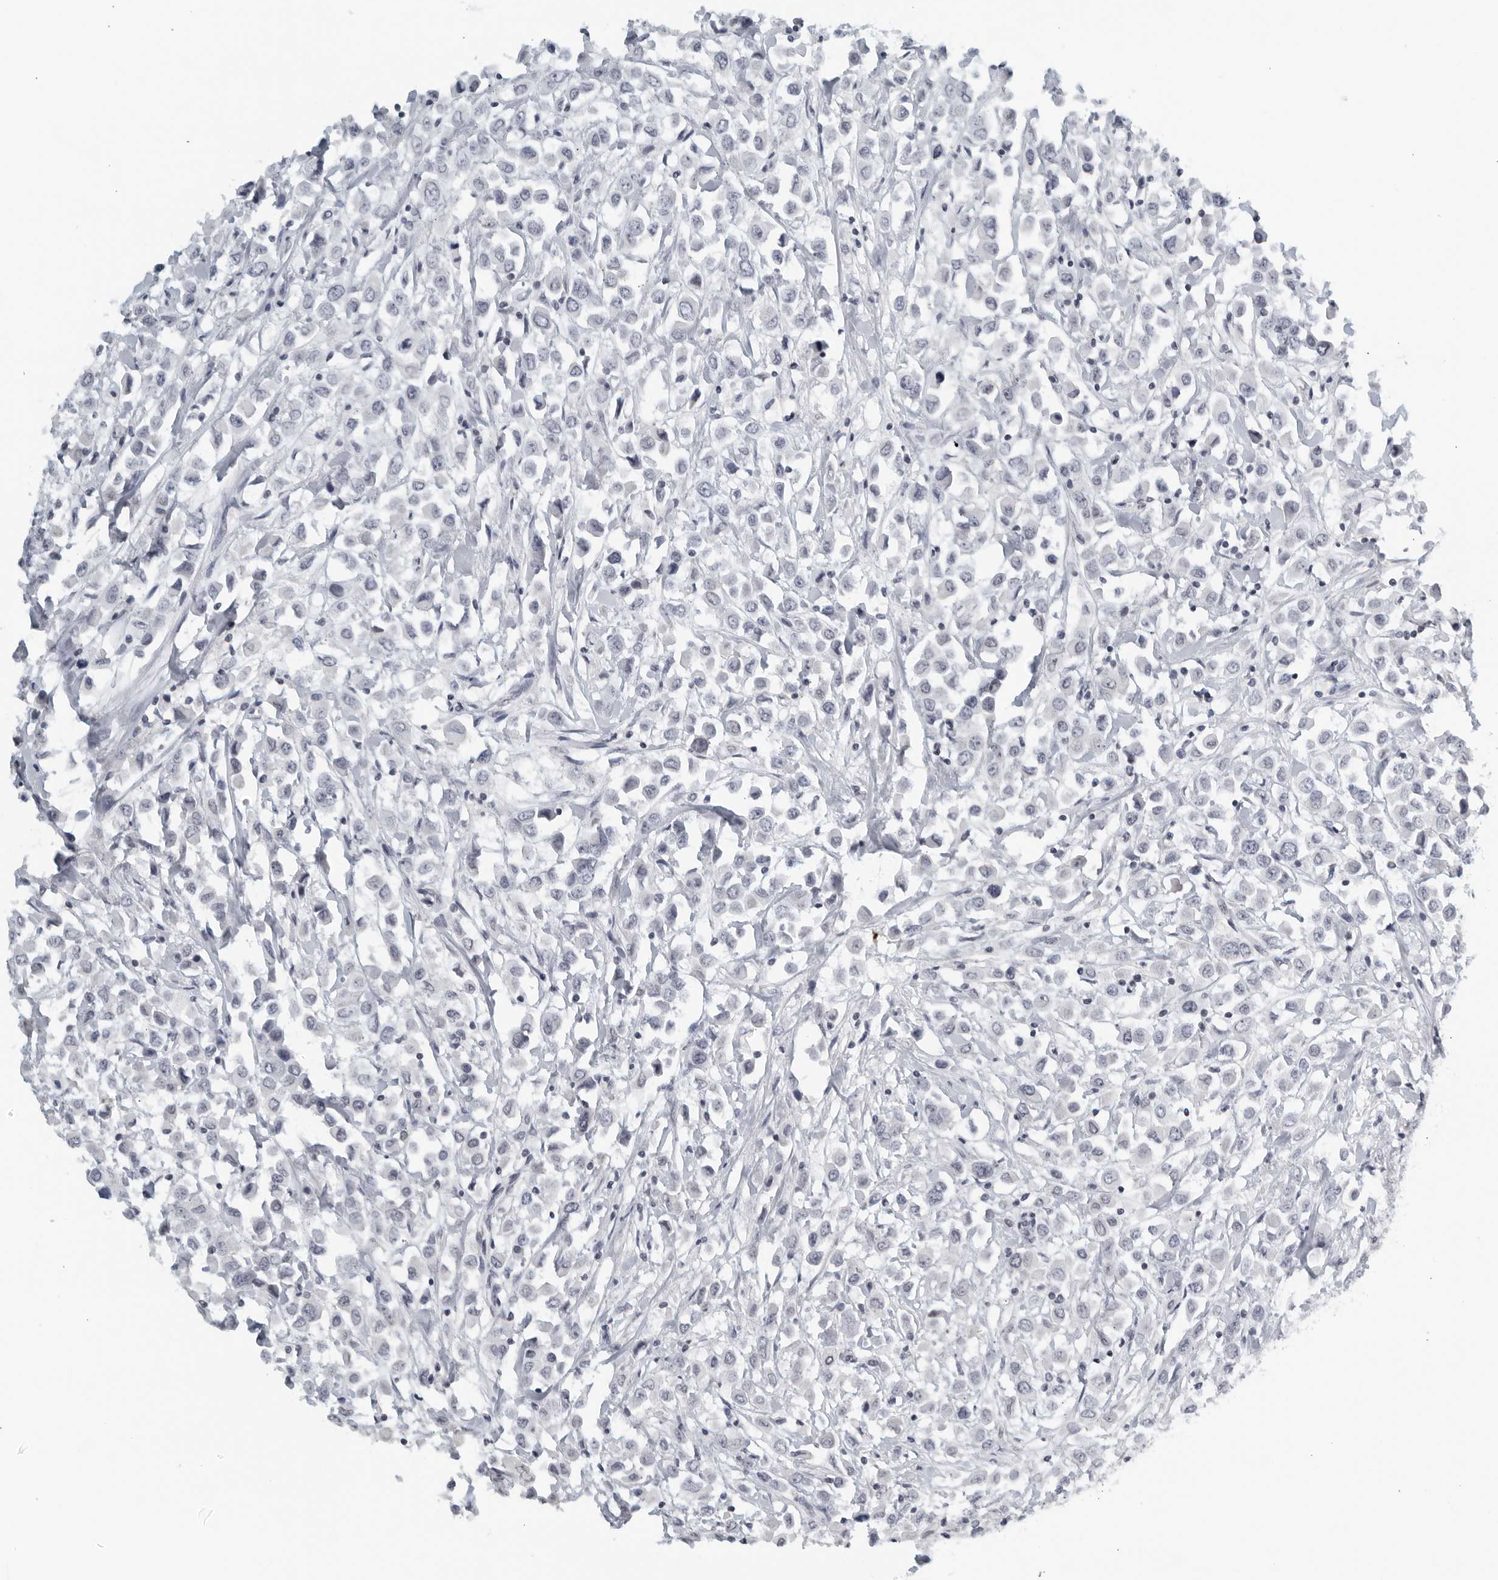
{"staining": {"intensity": "negative", "quantity": "none", "location": "none"}, "tissue": "breast cancer", "cell_type": "Tumor cells", "image_type": "cancer", "snomed": [{"axis": "morphology", "description": "Duct carcinoma"}, {"axis": "topography", "description": "Breast"}], "caption": "A high-resolution photomicrograph shows immunohistochemistry (IHC) staining of breast cancer (intraductal carcinoma), which demonstrates no significant expression in tumor cells.", "gene": "KLK7", "patient": {"sex": "female", "age": 61}}